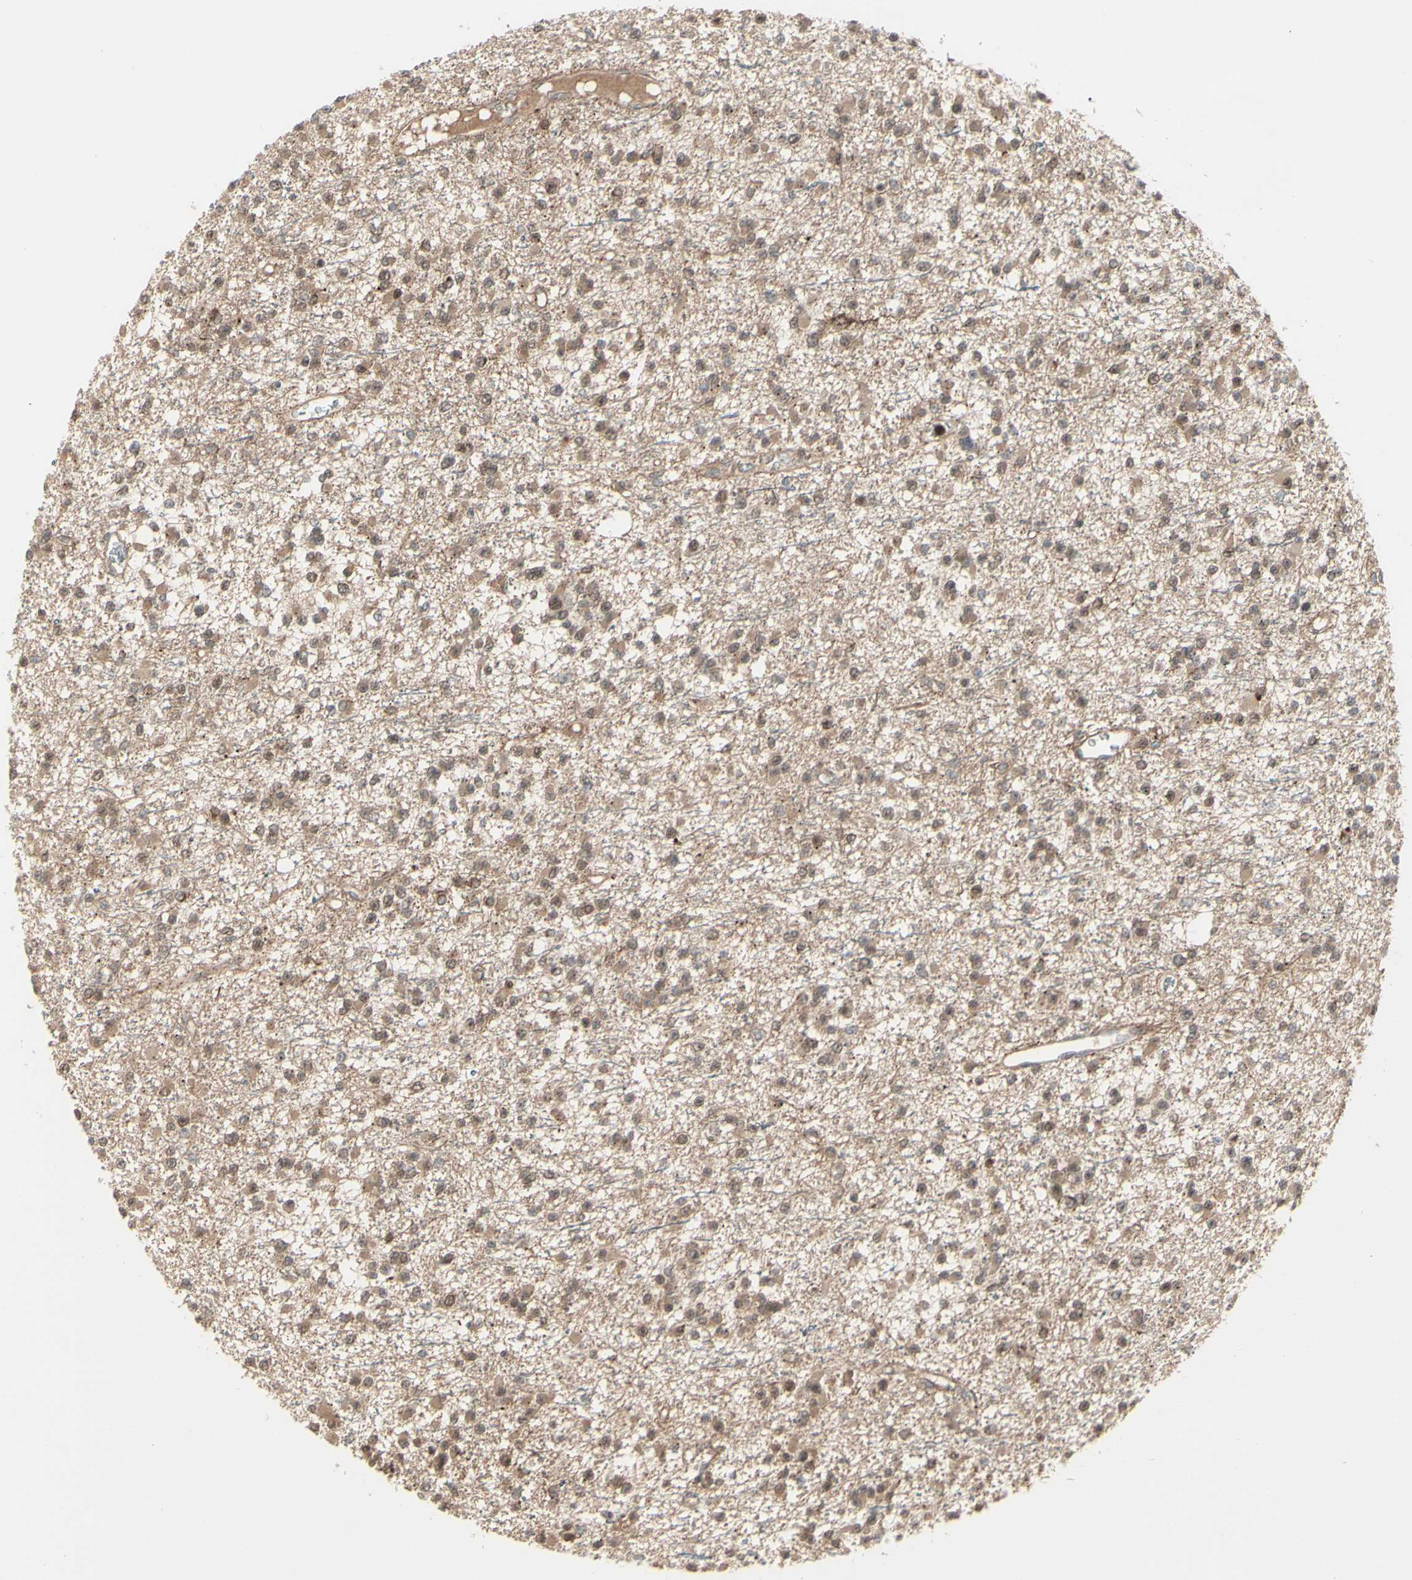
{"staining": {"intensity": "moderate", "quantity": ">75%", "location": "cytoplasmic/membranous,nuclear"}, "tissue": "glioma", "cell_type": "Tumor cells", "image_type": "cancer", "snomed": [{"axis": "morphology", "description": "Glioma, malignant, Low grade"}, {"axis": "topography", "description": "Brain"}], "caption": "This image reveals immunohistochemistry staining of malignant glioma (low-grade), with medium moderate cytoplasmic/membranous and nuclear expression in about >75% of tumor cells.", "gene": "MLF2", "patient": {"sex": "female", "age": 22}}